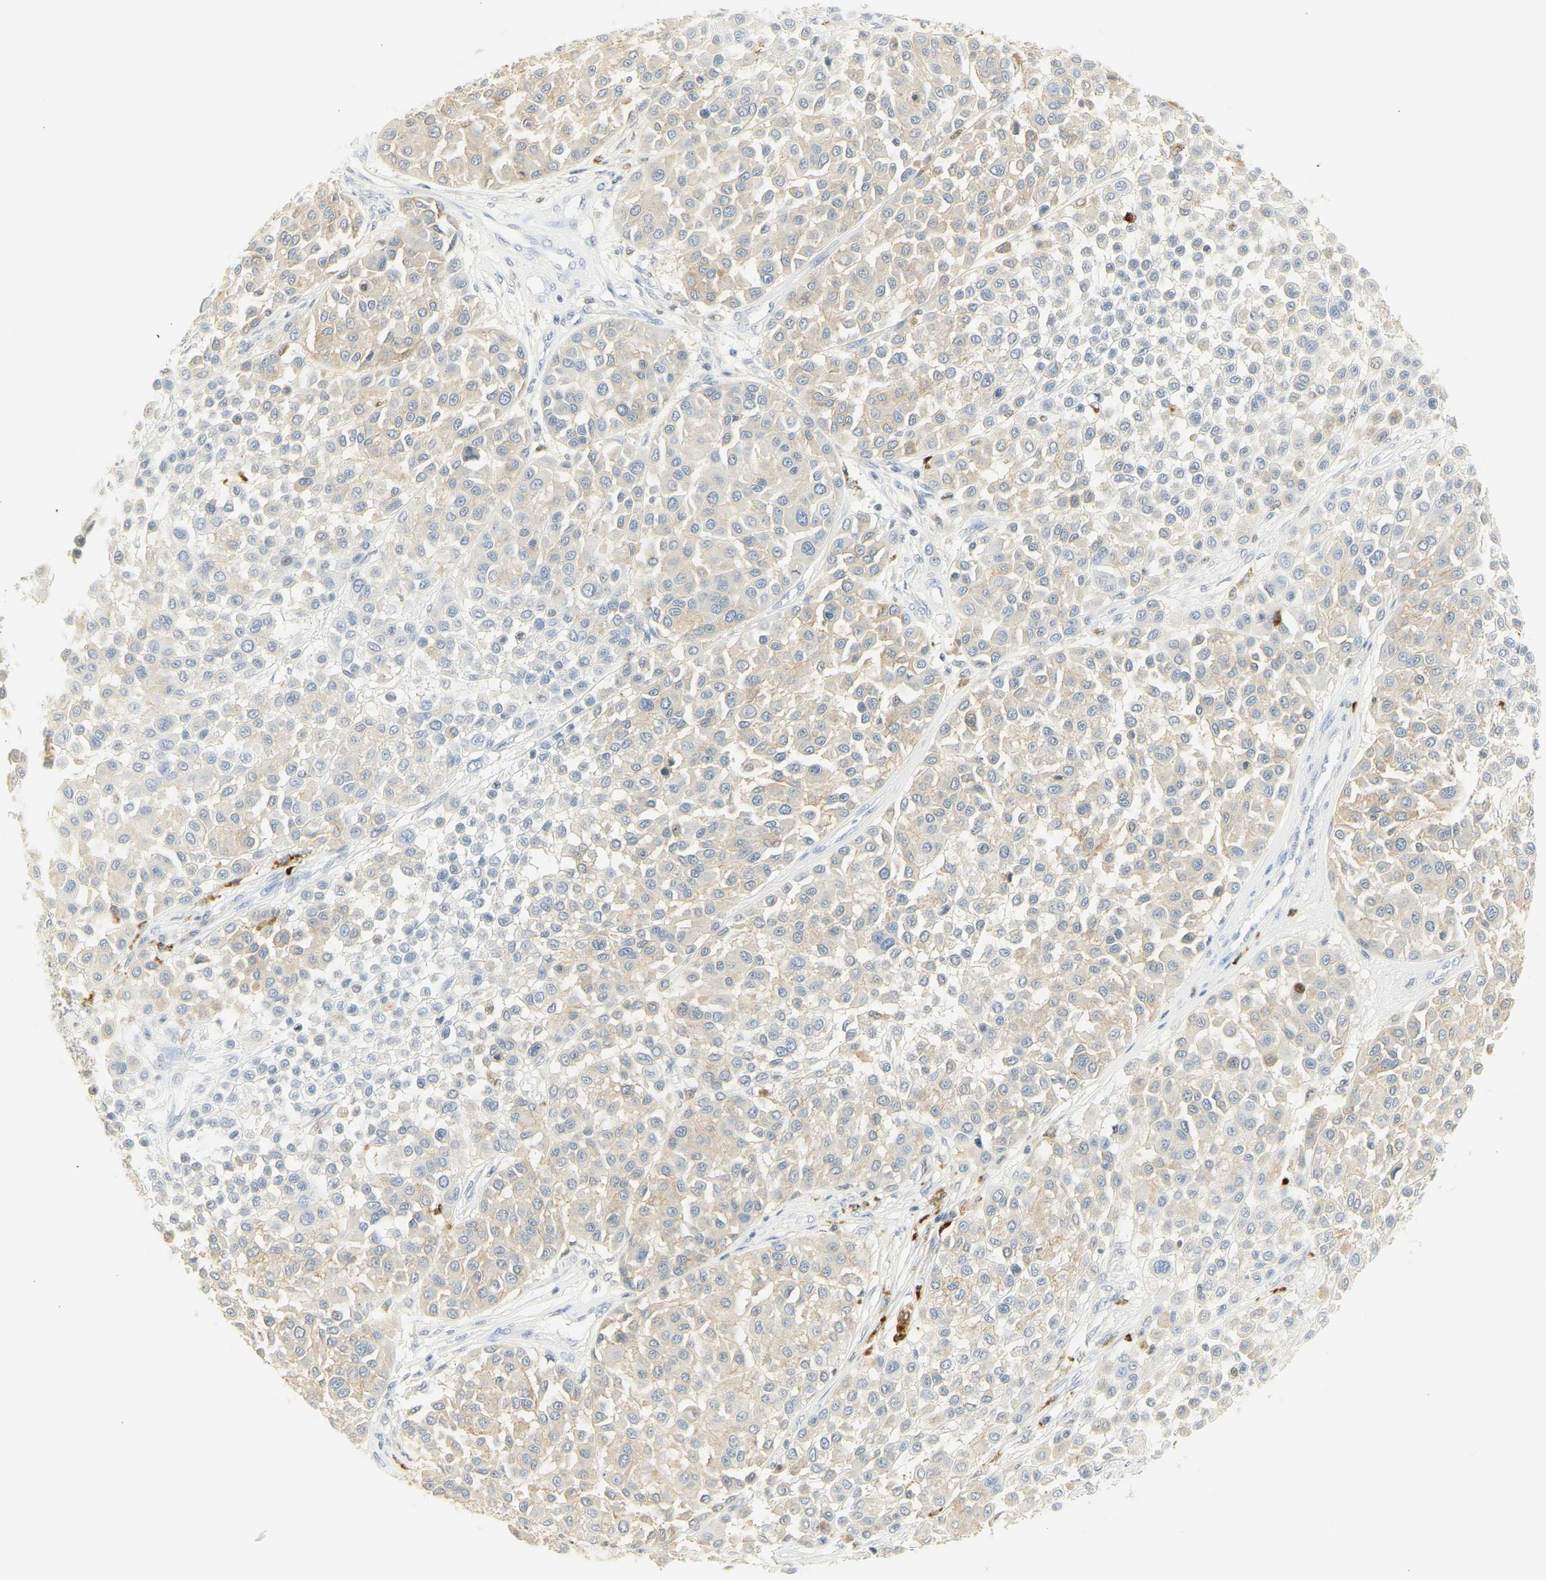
{"staining": {"intensity": "weak", "quantity": "25%-75%", "location": "cytoplasmic/membranous"}, "tissue": "melanoma", "cell_type": "Tumor cells", "image_type": "cancer", "snomed": [{"axis": "morphology", "description": "Malignant melanoma, Metastatic site"}, {"axis": "topography", "description": "Soft tissue"}], "caption": "Immunohistochemistry (IHC) of malignant melanoma (metastatic site) exhibits low levels of weak cytoplasmic/membranous expression in about 25%-75% of tumor cells. The staining was performed using DAB (3,3'-diaminobenzidine) to visualize the protein expression in brown, while the nuclei were stained in blue with hematoxylin (Magnification: 20x).", "gene": "CEACAM5", "patient": {"sex": "male", "age": 41}}